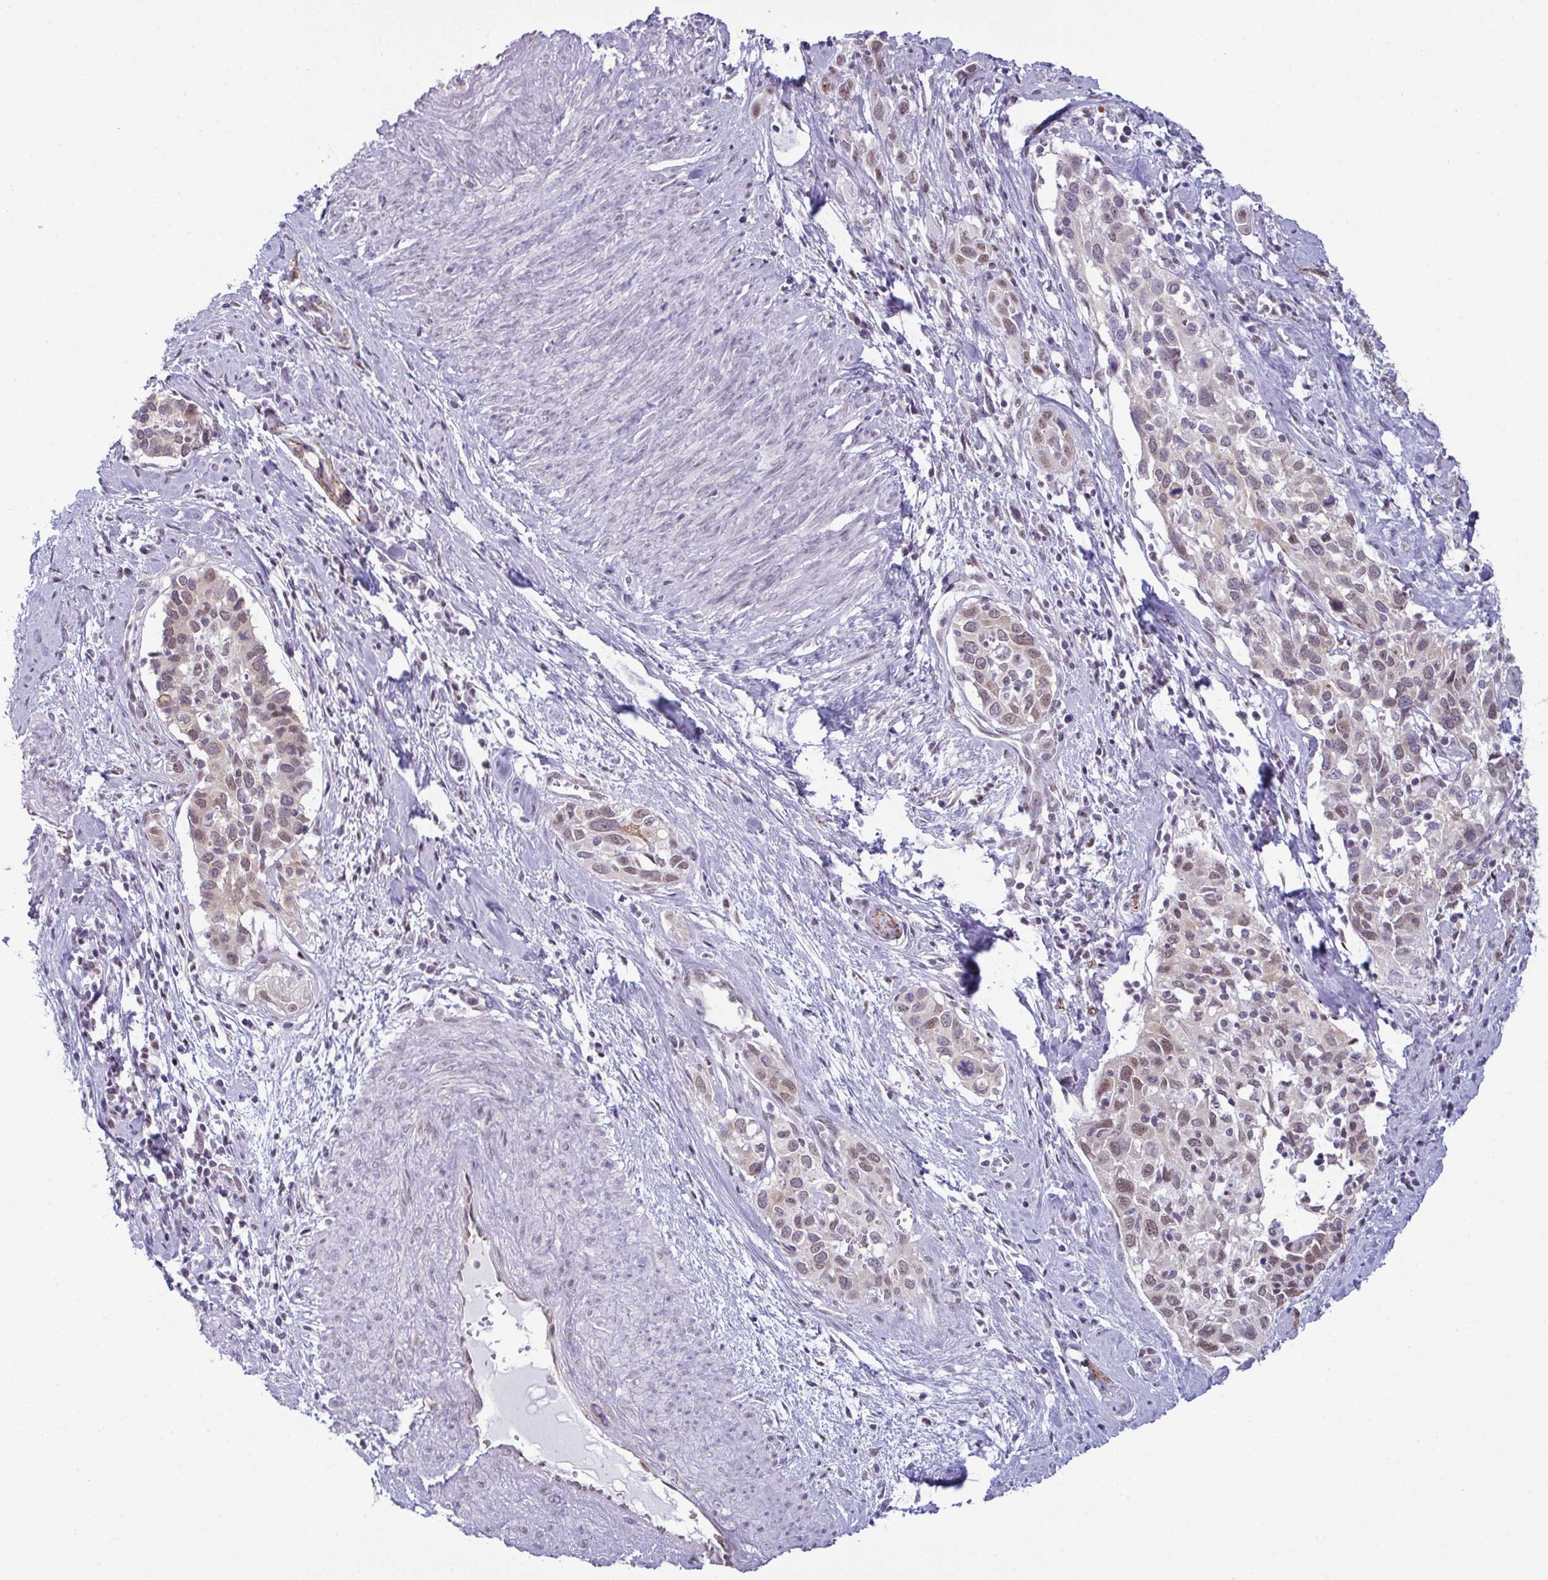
{"staining": {"intensity": "weak", "quantity": "25%-75%", "location": "cytoplasmic/membranous,nuclear"}, "tissue": "cervical cancer", "cell_type": "Tumor cells", "image_type": "cancer", "snomed": [{"axis": "morphology", "description": "Squamous cell carcinoma, NOS"}, {"axis": "topography", "description": "Cervix"}], "caption": "A brown stain shows weak cytoplasmic/membranous and nuclear positivity of a protein in human cervical cancer tumor cells. (Stains: DAB in brown, nuclei in blue, Microscopy: brightfield microscopy at high magnification).", "gene": "RBM7", "patient": {"sex": "female", "age": 51}}